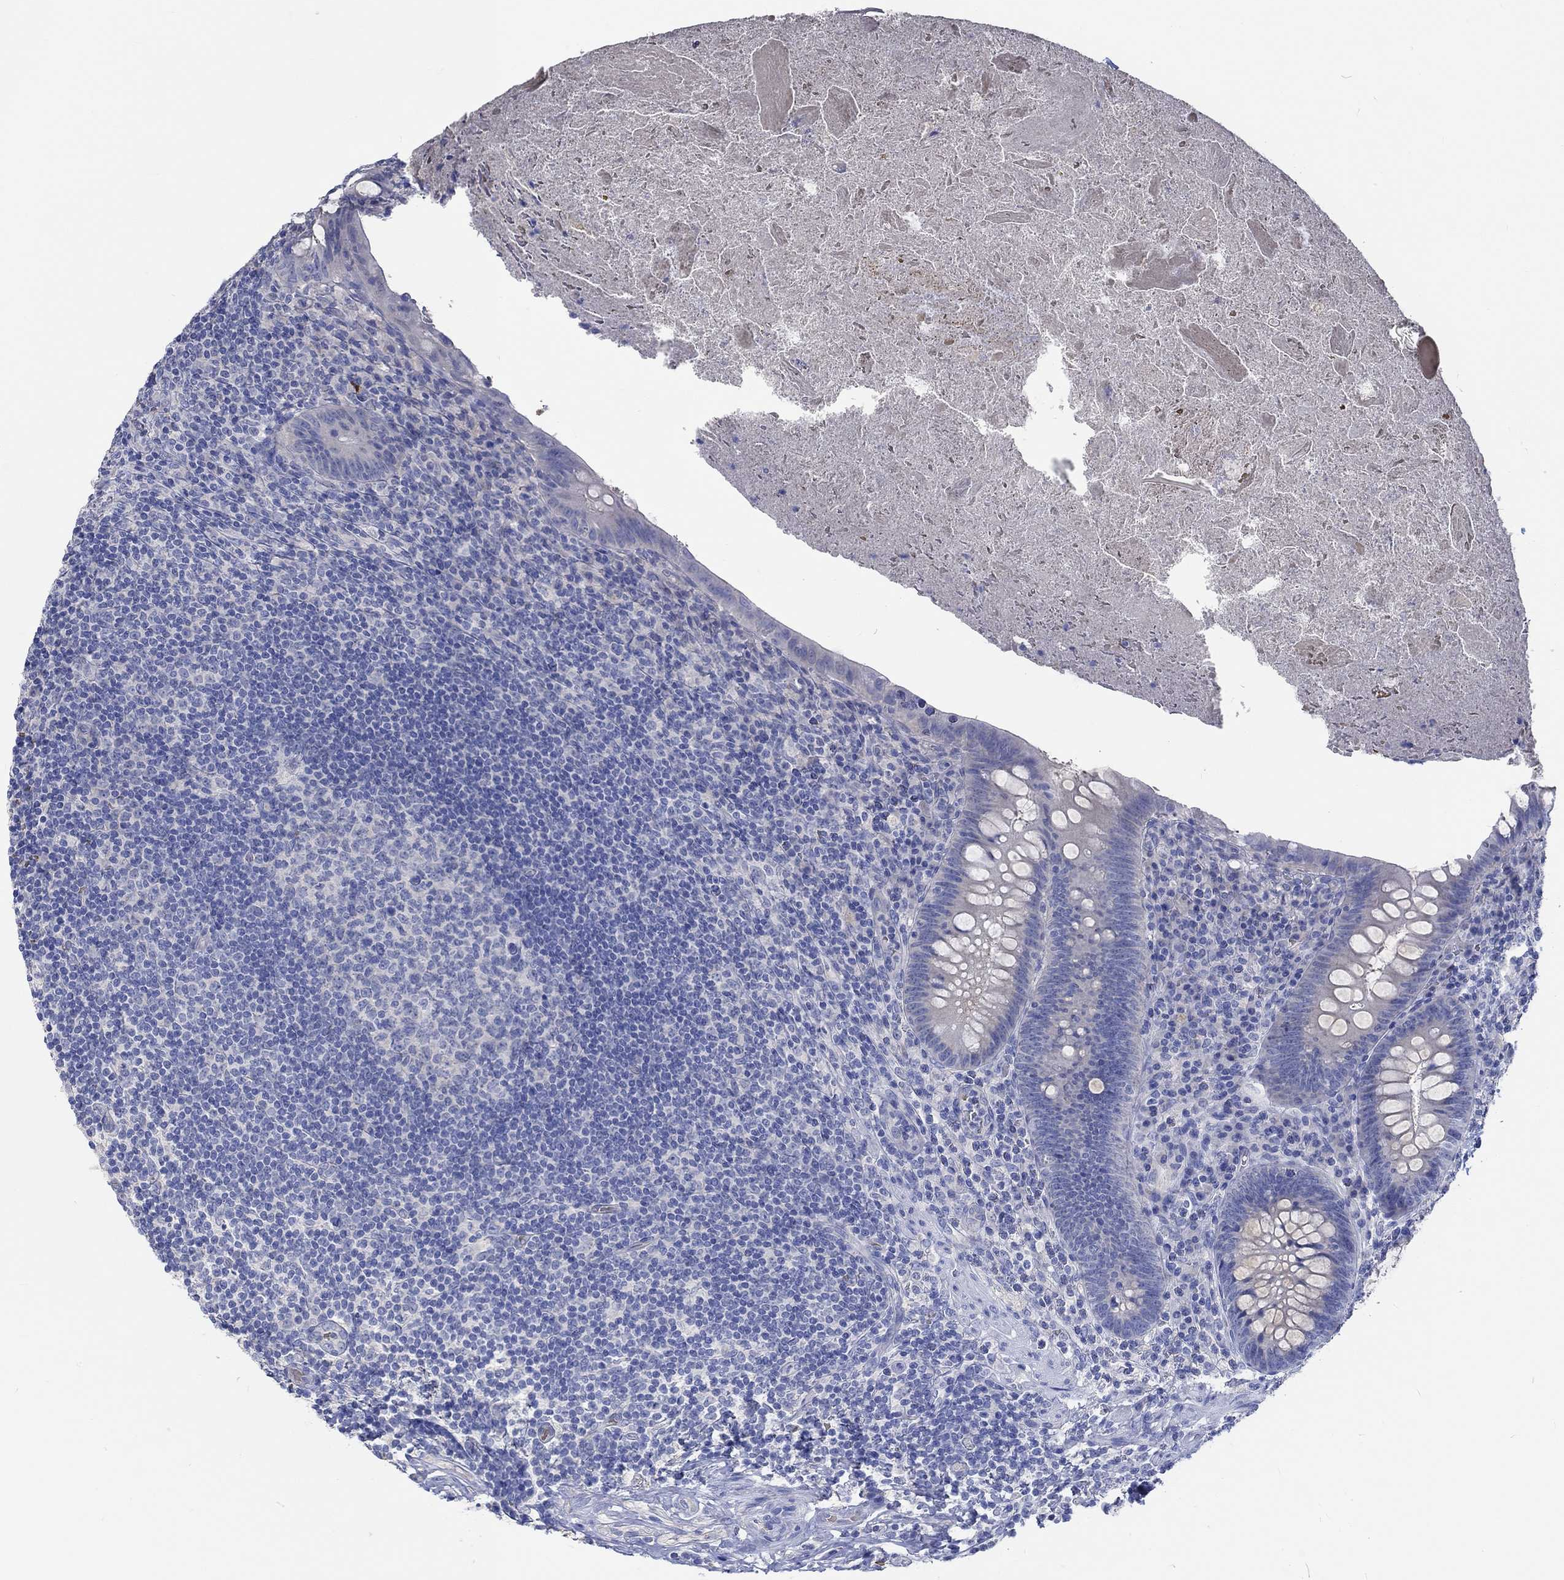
{"staining": {"intensity": "moderate", "quantity": "<25%", "location": "cytoplasmic/membranous"}, "tissue": "appendix", "cell_type": "Glandular cells", "image_type": "normal", "snomed": [{"axis": "morphology", "description": "Normal tissue, NOS"}, {"axis": "topography", "description": "Appendix"}], "caption": "High-magnification brightfield microscopy of benign appendix stained with DAB (brown) and counterstained with hematoxylin (blue). glandular cells exhibit moderate cytoplasmic/membranous staining is appreciated in about<25% of cells. The staining is performed using DAB brown chromogen to label protein expression. The nuclei are counter-stained blue using hematoxylin.", "gene": "KCNA1", "patient": {"sex": "male", "age": 47}}